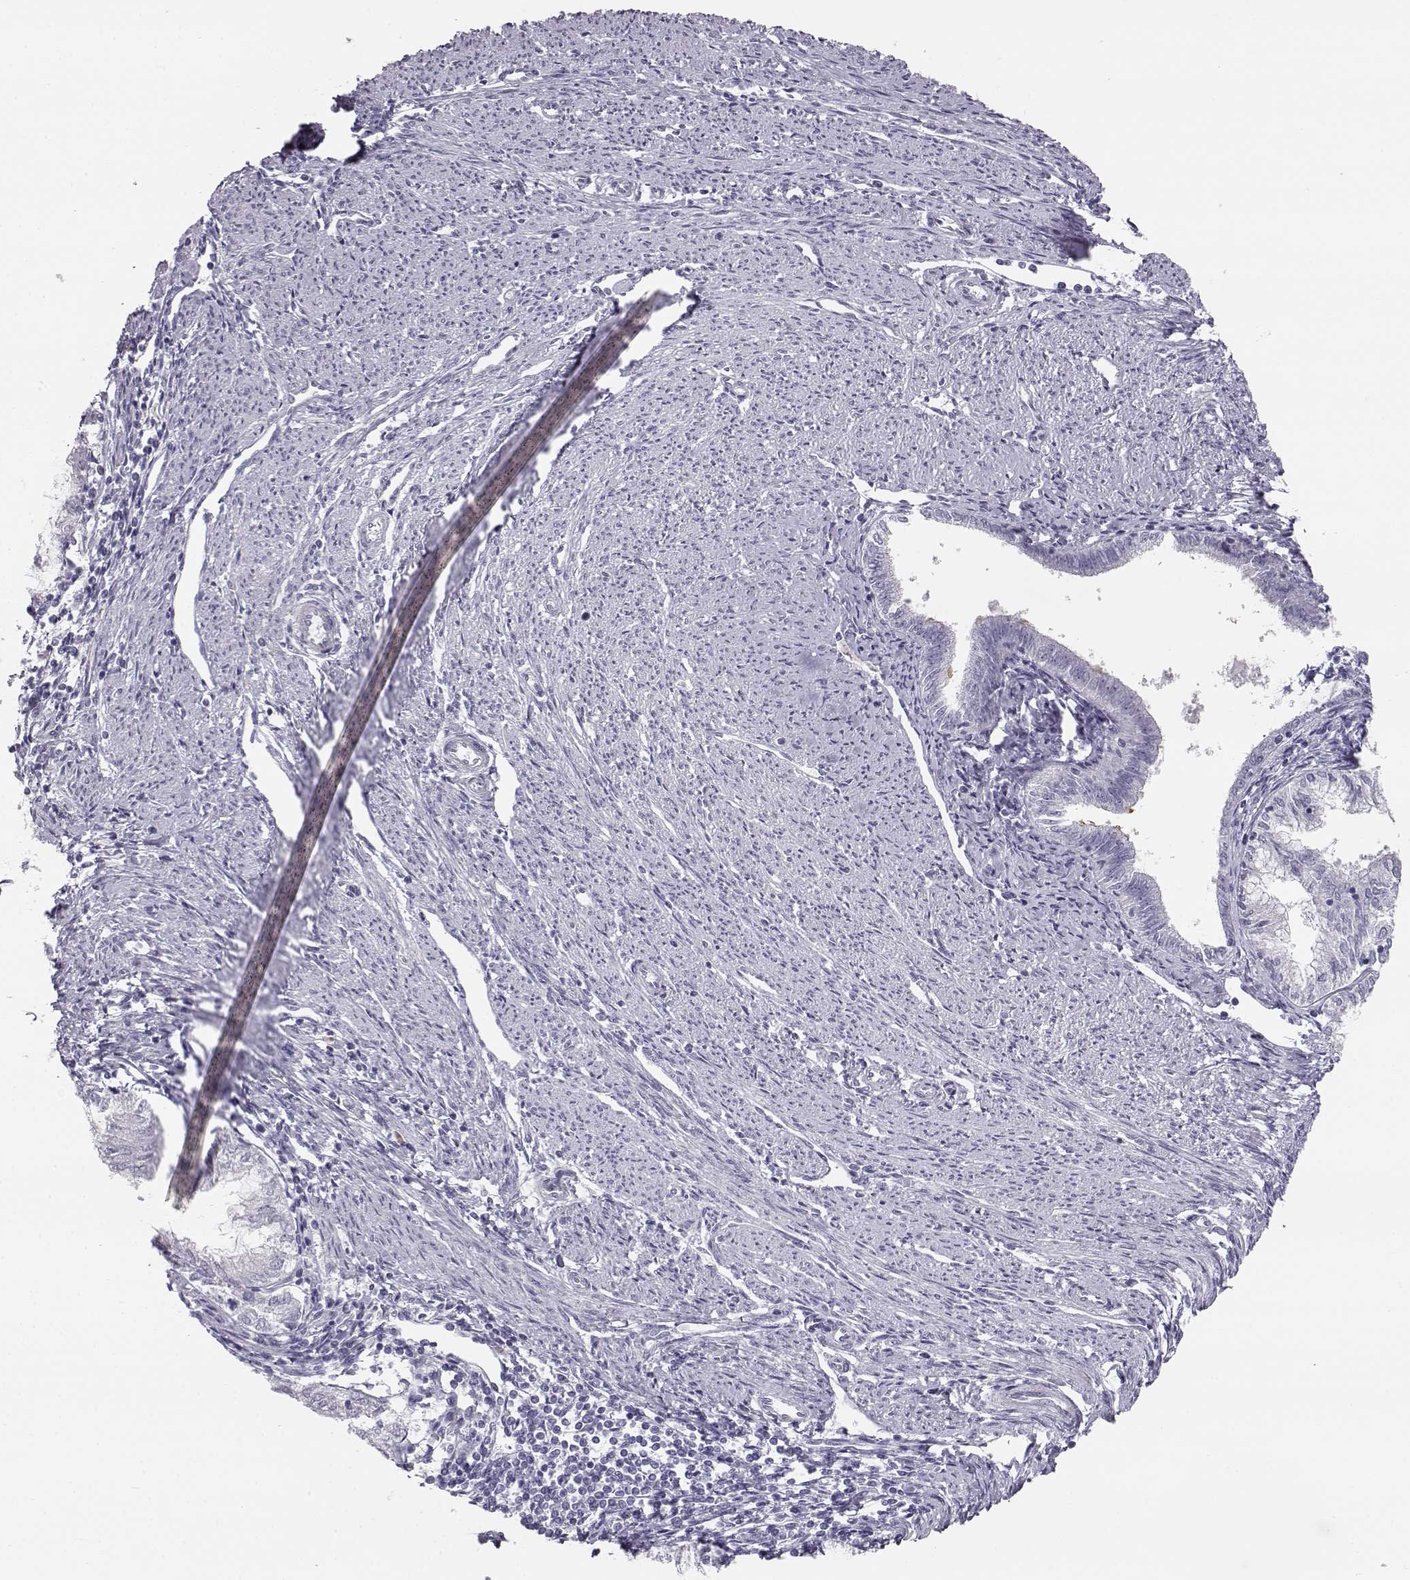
{"staining": {"intensity": "negative", "quantity": "none", "location": "none"}, "tissue": "endometrial cancer", "cell_type": "Tumor cells", "image_type": "cancer", "snomed": [{"axis": "morphology", "description": "Adenocarcinoma, NOS"}, {"axis": "topography", "description": "Endometrium"}], "caption": "Protein analysis of endometrial adenocarcinoma exhibits no significant positivity in tumor cells. Brightfield microscopy of IHC stained with DAB (brown) and hematoxylin (blue), captured at high magnification.", "gene": "MYCBPAP", "patient": {"sex": "female", "age": 79}}